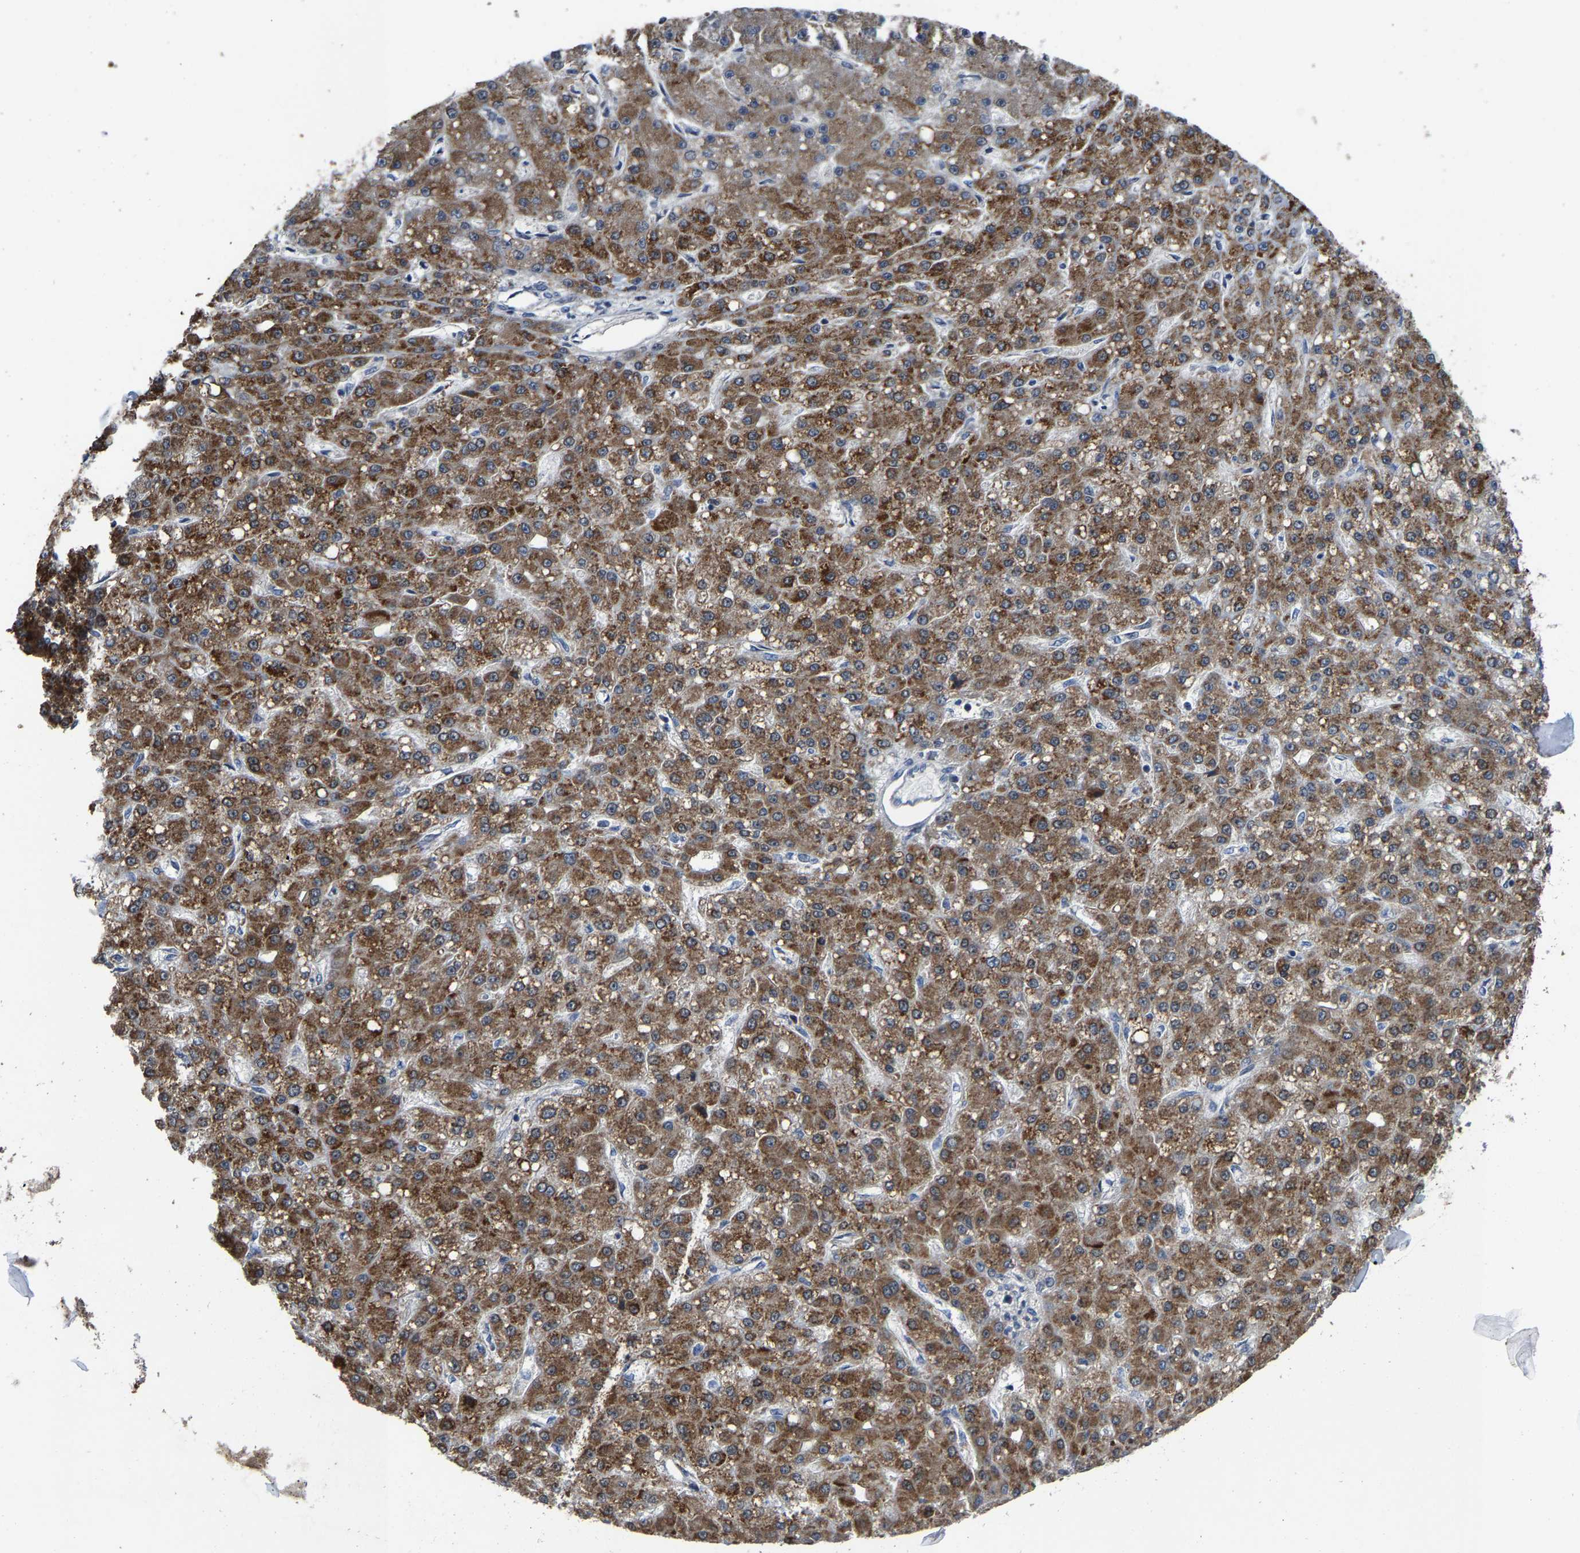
{"staining": {"intensity": "moderate", "quantity": ">75%", "location": "cytoplasmic/membranous"}, "tissue": "liver cancer", "cell_type": "Tumor cells", "image_type": "cancer", "snomed": [{"axis": "morphology", "description": "Carcinoma, Hepatocellular, NOS"}, {"axis": "topography", "description": "Liver"}], "caption": "Hepatocellular carcinoma (liver) stained for a protein (brown) displays moderate cytoplasmic/membranous positive positivity in approximately >75% of tumor cells.", "gene": "TDRKH", "patient": {"sex": "male", "age": 67}}